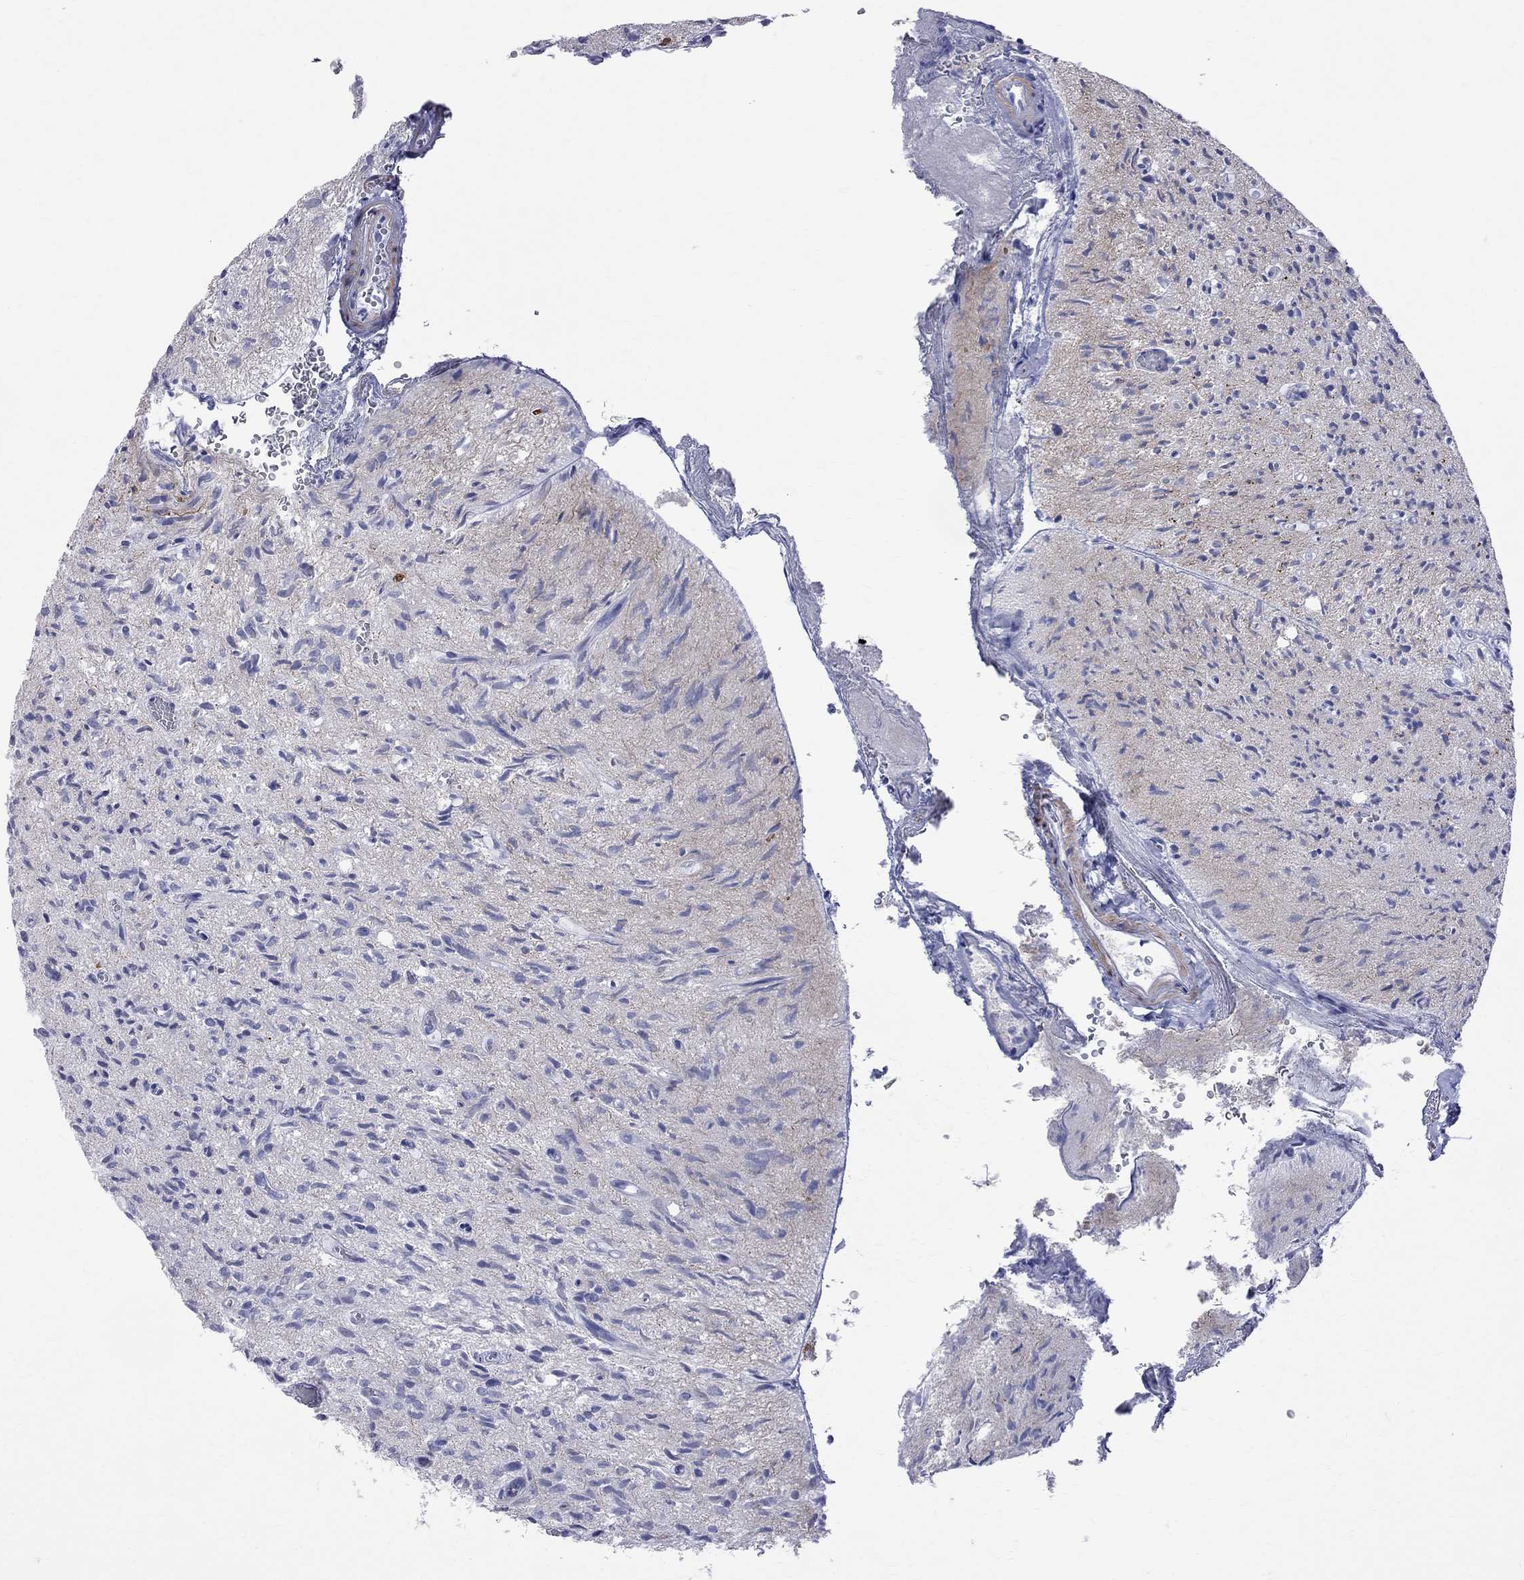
{"staining": {"intensity": "negative", "quantity": "none", "location": "none"}, "tissue": "glioma", "cell_type": "Tumor cells", "image_type": "cancer", "snomed": [{"axis": "morphology", "description": "Glioma, malignant, High grade"}, {"axis": "topography", "description": "Brain"}], "caption": "Malignant glioma (high-grade) was stained to show a protein in brown. There is no significant staining in tumor cells.", "gene": "S100A3", "patient": {"sex": "male", "age": 64}}